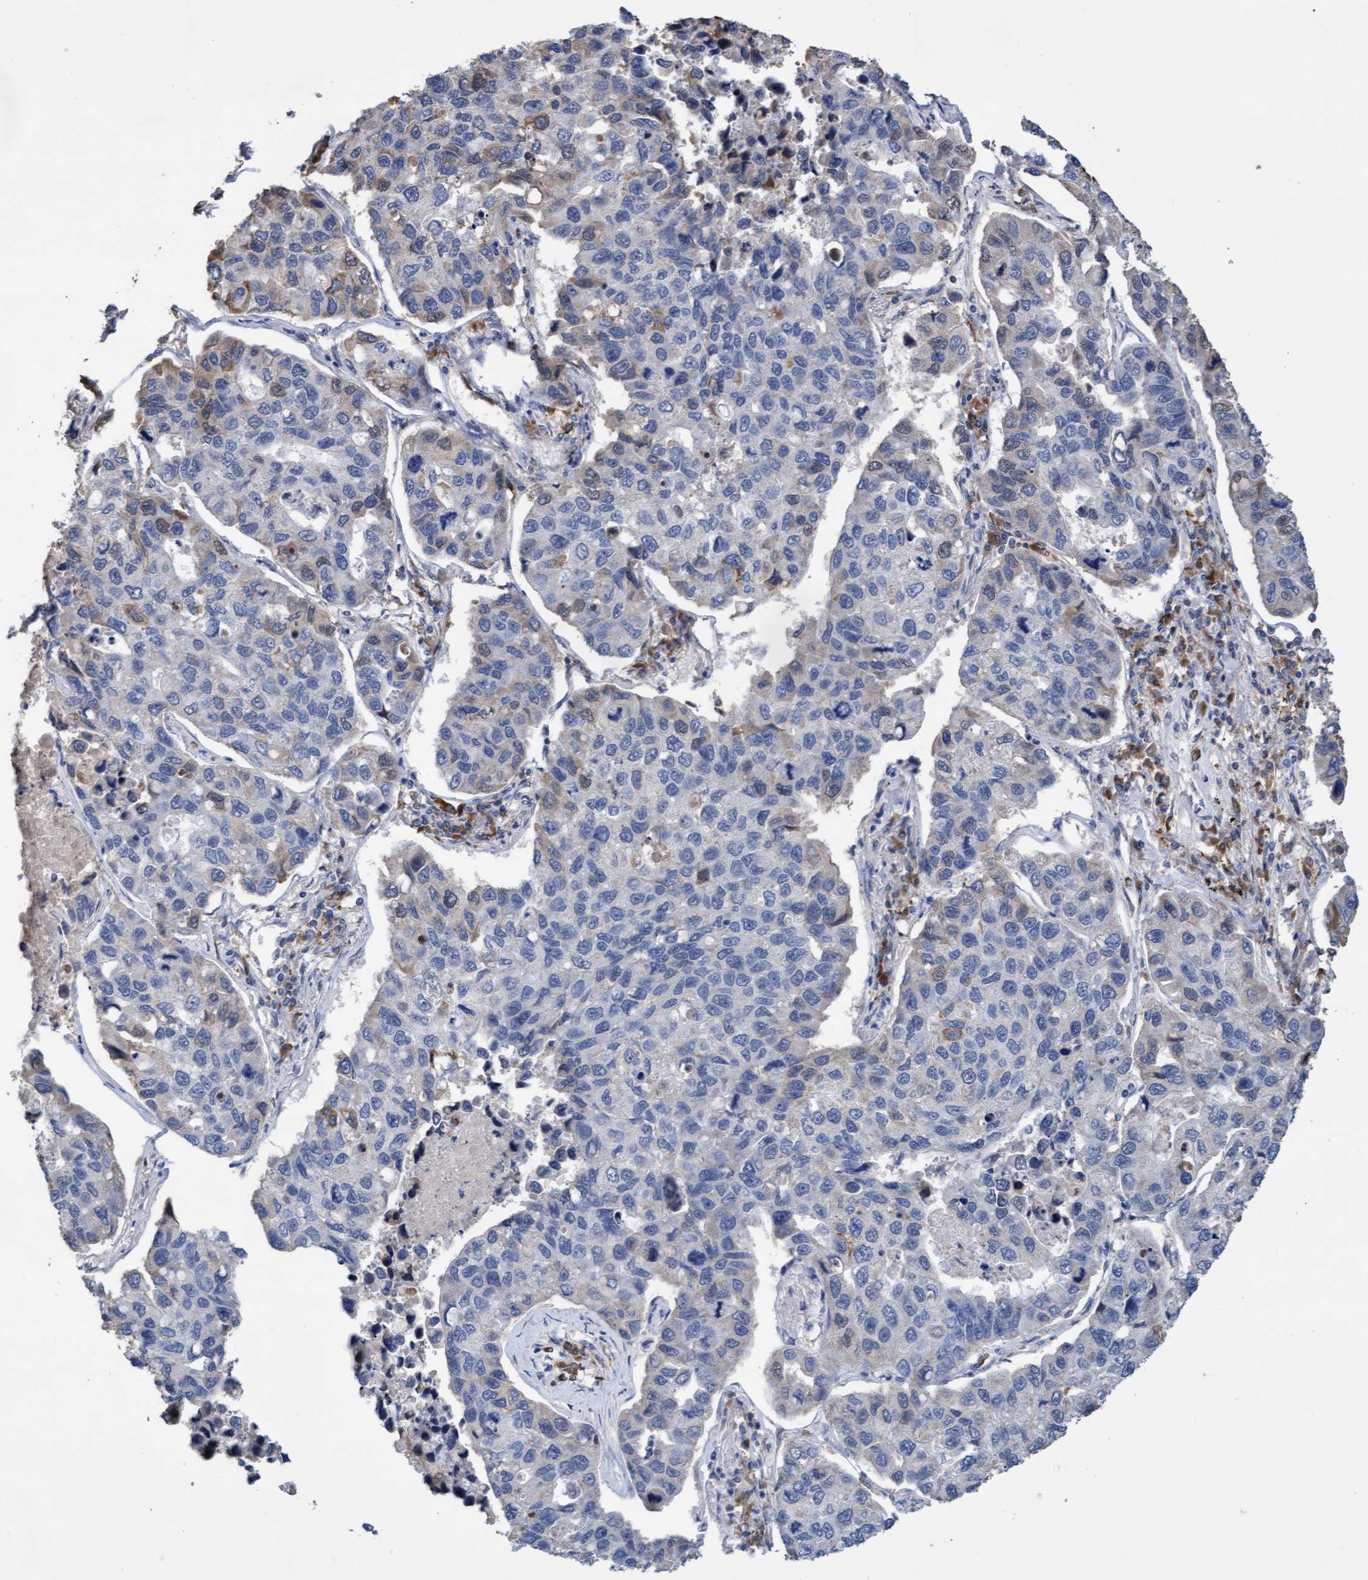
{"staining": {"intensity": "weak", "quantity": "<25%", "location": "cytoplasmic/membranous"}, "tissue": "lung cancer", "cell_type": "Tumor cells", "image_type": "cancer", "snomed": [{"axis": "morphology", "description": "Adenocarcinoma, NOS"}, {"axis": "topography", "description": "Lung"}], "caption": "A histopathology image of lung adenocarcinoma stained for a protein displays no brown staining in tumor cells. (DAB IHC visualized using brightfield microscopy, high magnification).", "gene": "GPR39", "patient": {"sex": "male", "age": 64}}